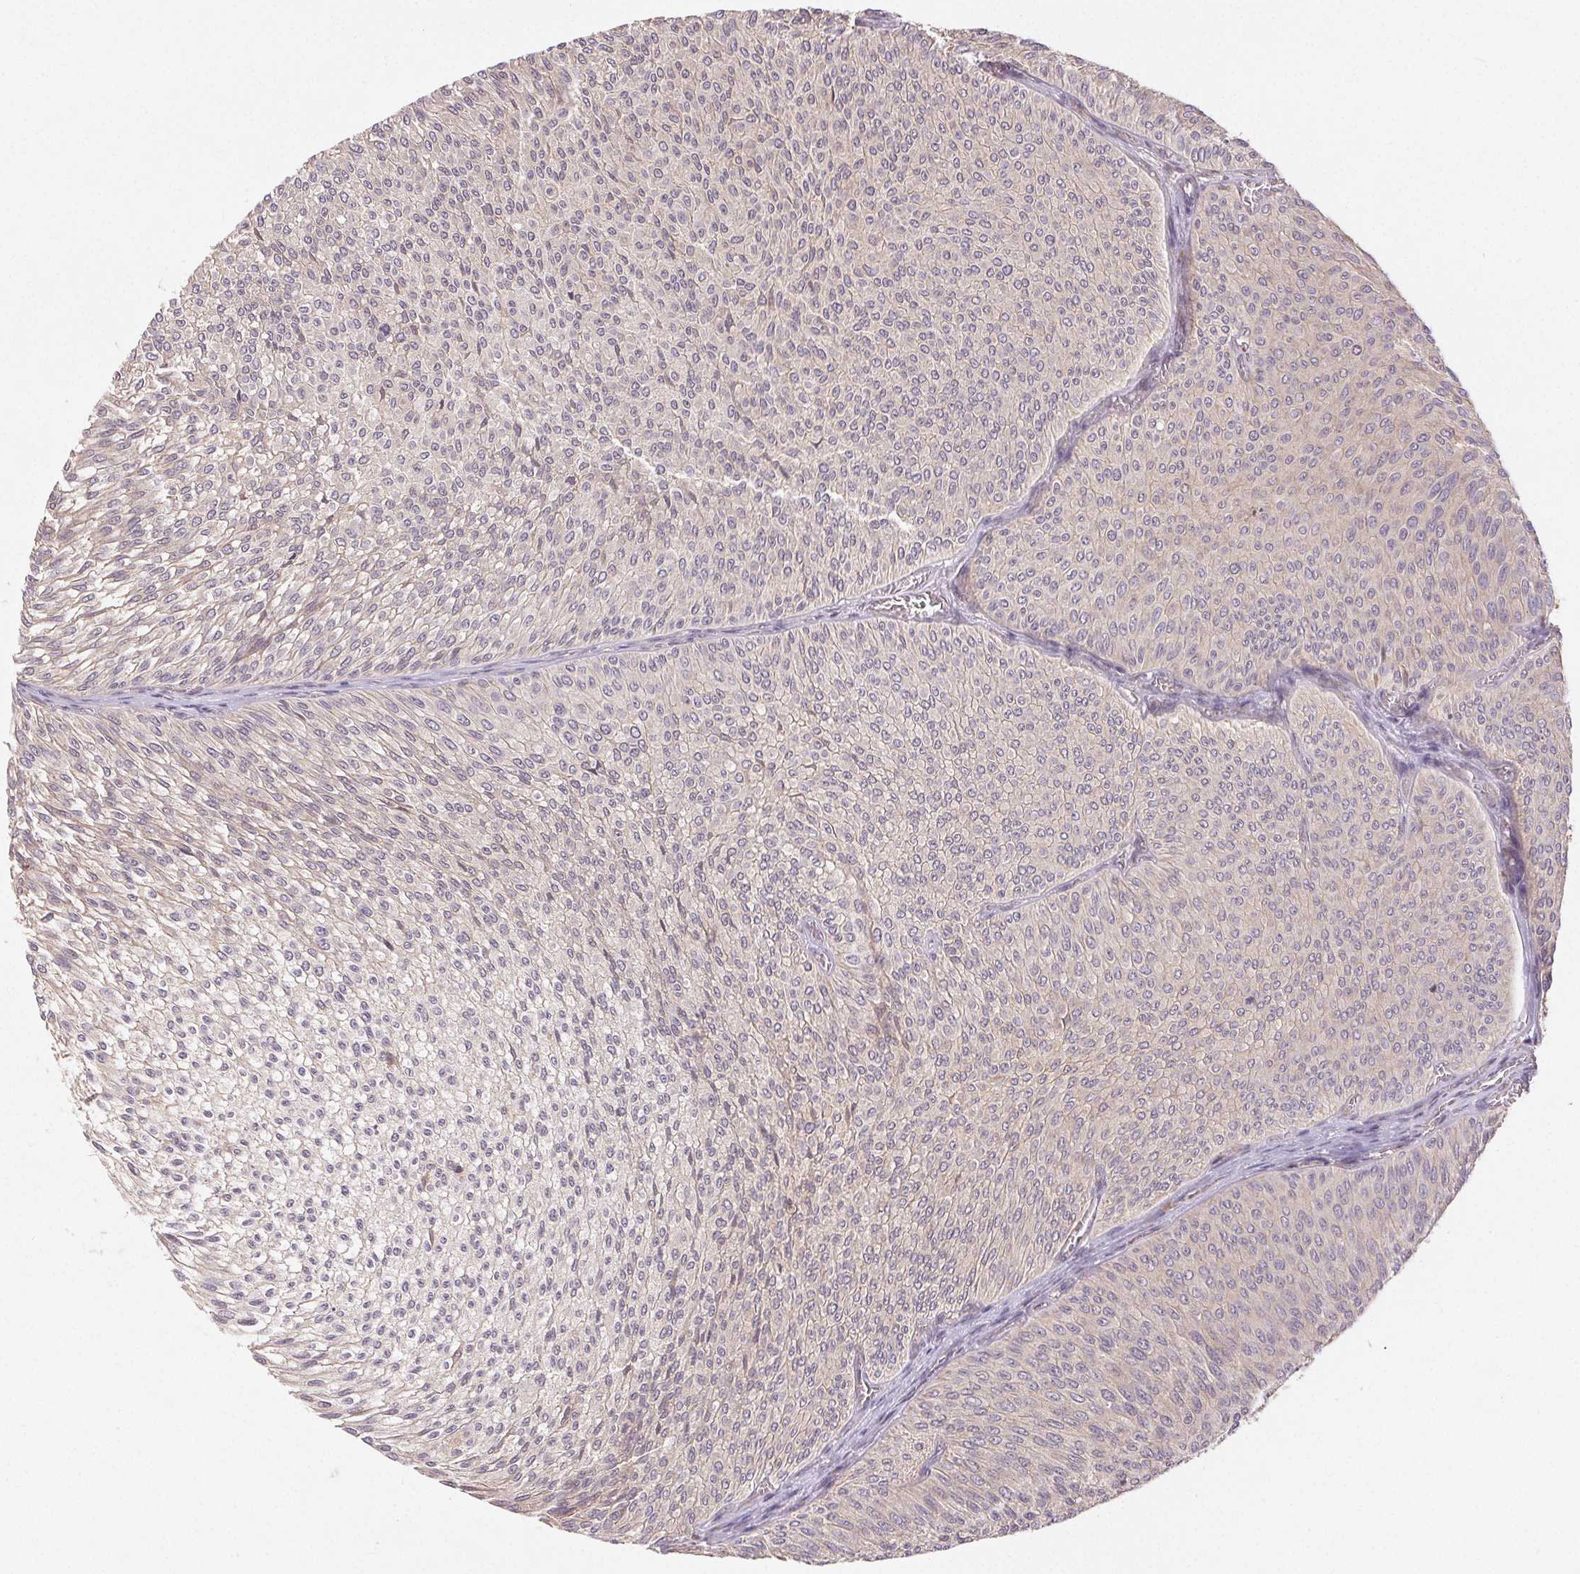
{"staining": {"intensity": "negative", "quantity": "none", "location": "none"}, "tissue": "urothelial cancer", "cell_type": "Tumor cells", "image_type": "cancer", "snomed": [{"axis": "morphology", "description": "Urothelial carcinoma, Low grade"}, {"axis": "topography", "description": "Urinary bladder"}], "caption": "DAB immunohistochemical staining of human urothelial carcinoma (low-grade) demonstrates no significant staining in tumor cells. Brightfield microscopy of immunohistochemistry (IHC) stained with DAB (brown) and hematoxylin (blue), captured at high magnification.", "gene": "MAPKAPK2", "patient": {"sex": "male", "age": 91}}